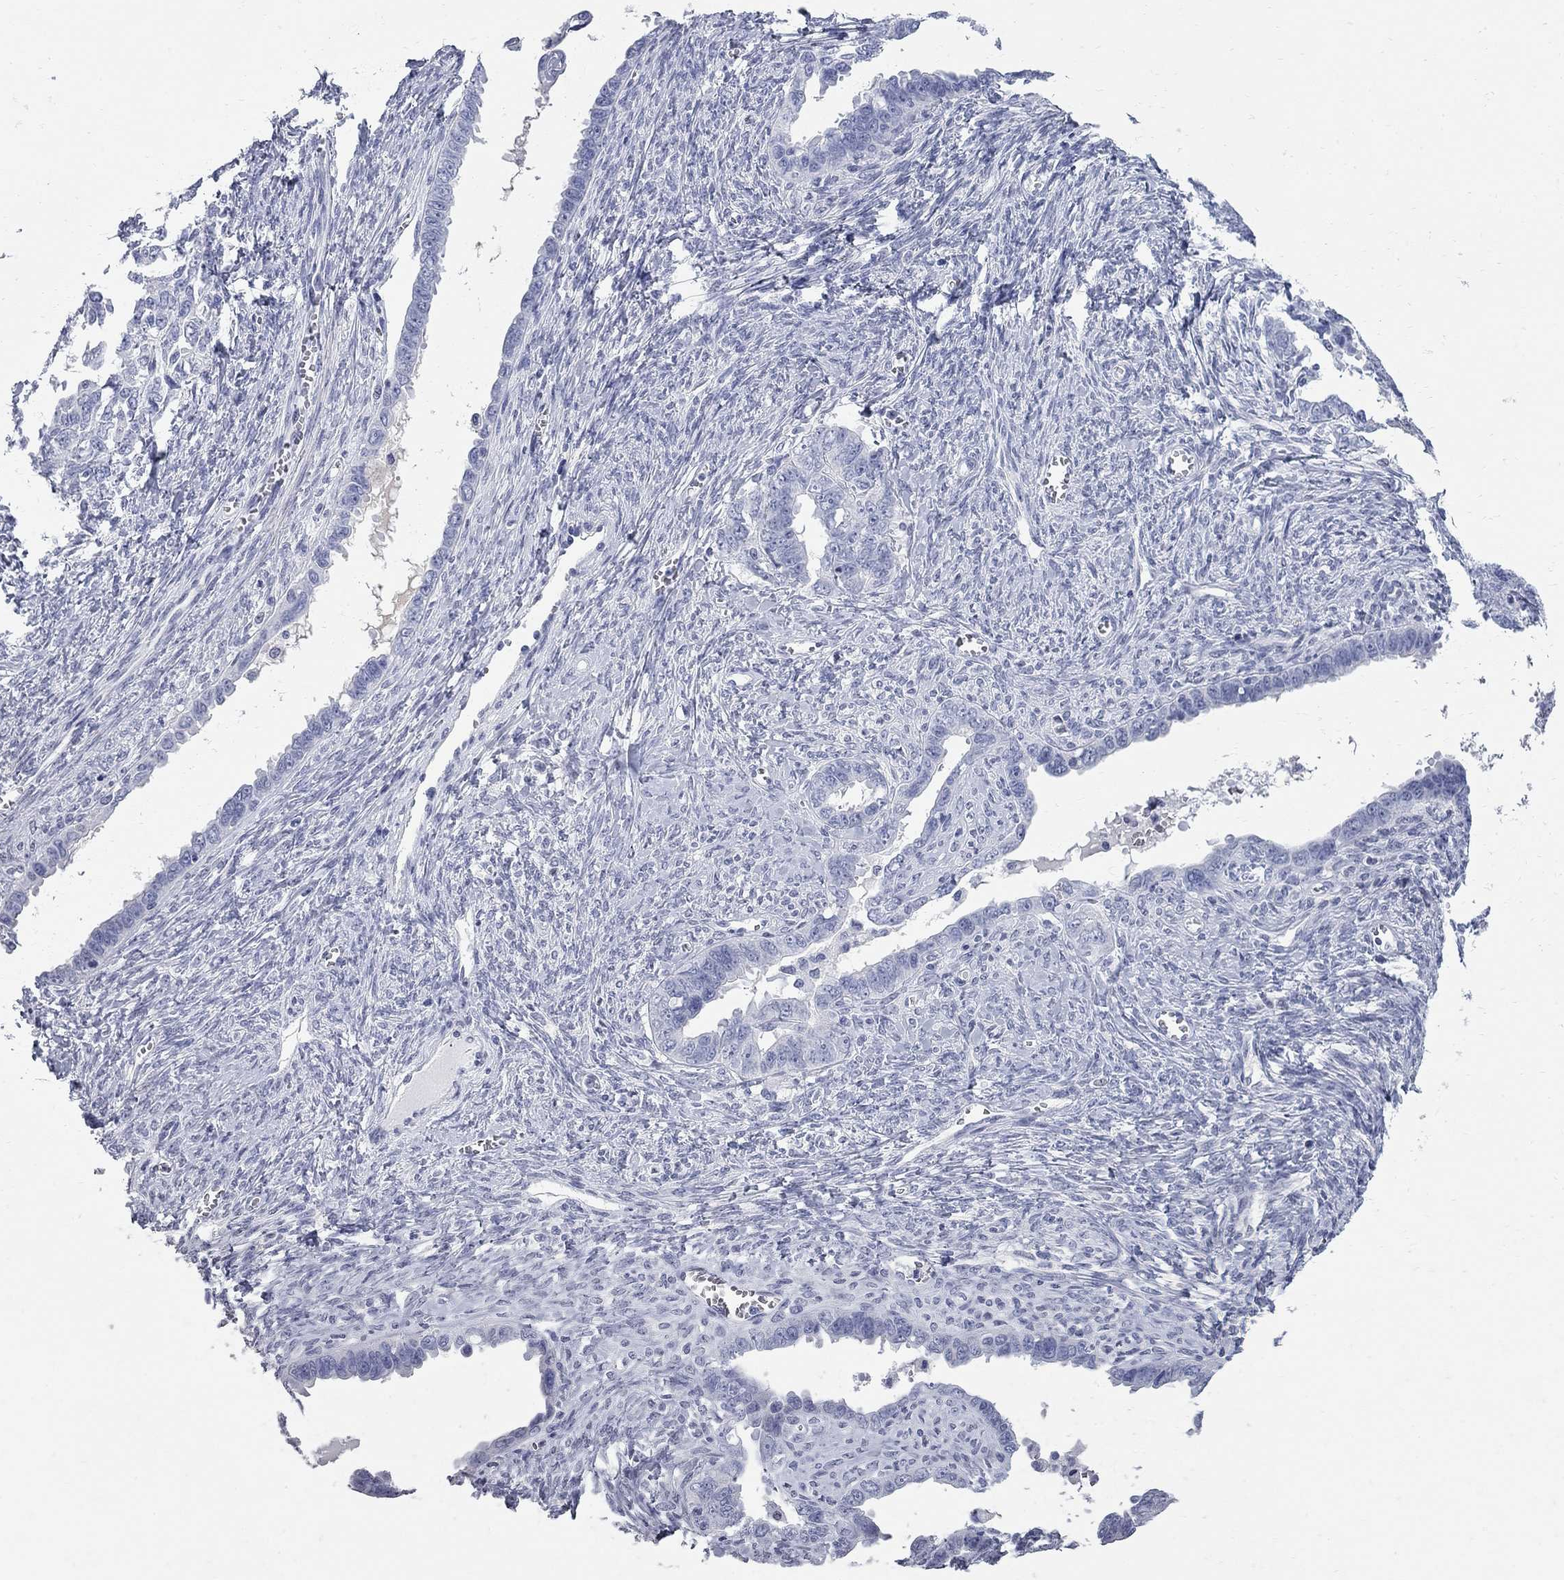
{"staining": {"intensity": "negative", "quantity": "none", "location": "none"}, "tissue": "ovarian cancer", "cell_type": "Tumor cells", "image_type": "cancer", "snomed": [{"axis": "morphology", "description": "Cystadenocarcinoma, serous, NOS"}, {"axis": "topography", "description": "Ovary"}], "caption": "Human ovarian cancer stained for a protein using IHC displays no staining in tumor cells.", "gene": "BPIFB1", "patient": {"sex": "female", "age": 69}}